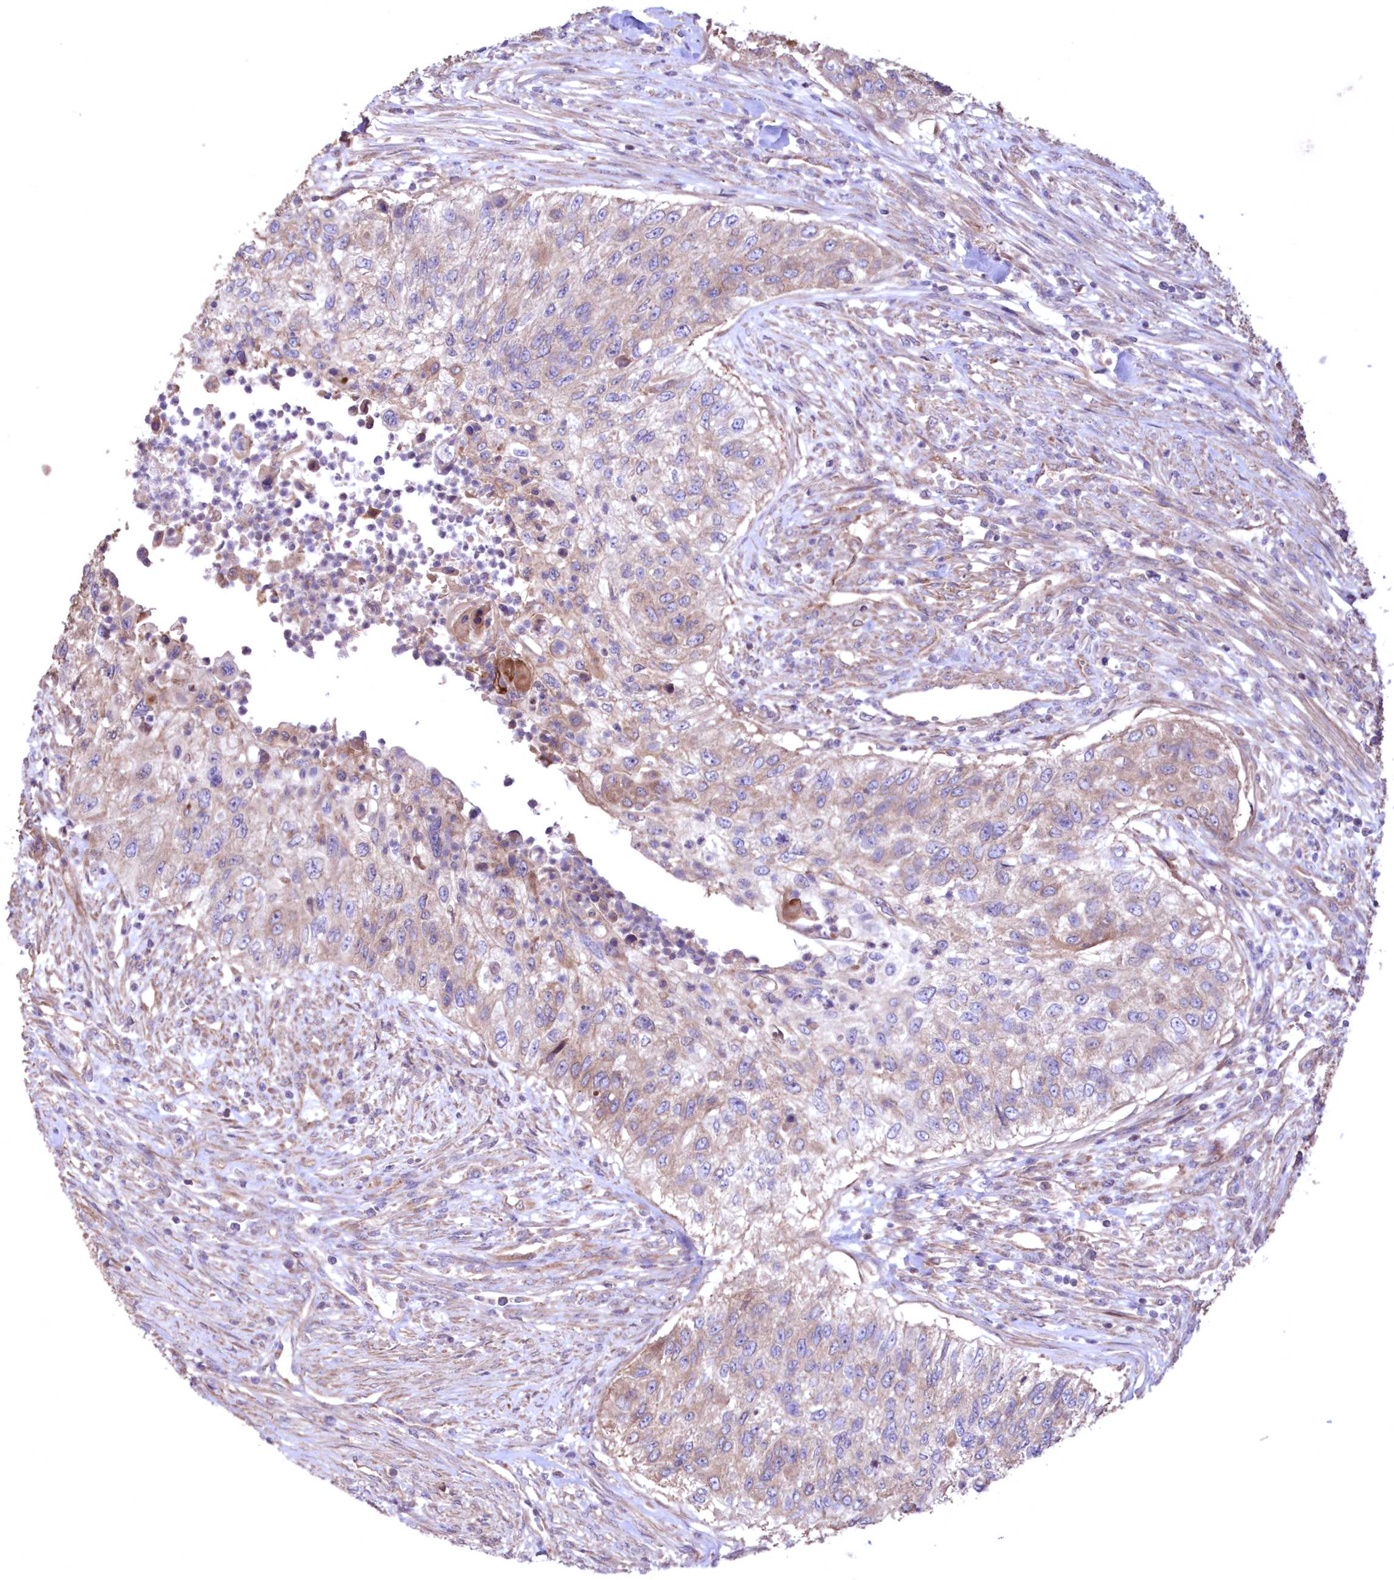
{"staining": {"intensity": "weak", "quantity": "25%-75%", "location": "cytoplasmic/membranous"}, "tissue": "urothelial cancer", "cell_type": "Tumor cells", "image_type": "cancer", "snomed": [{"axis": "morphology", "description": "Urothelial carcinoma, High grade"}, {"axis": "topography", "description": "Urinary bladder"}], "caption": "IHC photomicrograph of neoplastic tissue: human urothelial cancer stained using IHC exhibits low levels of weak protein expression localized specifically in the cytoplasmic/membranous of tumor cells, appearing as a cytoplasmic/membranous brown color.", "gene": "MTRF1L", "patient": {"sex": "female", "age": 60}}